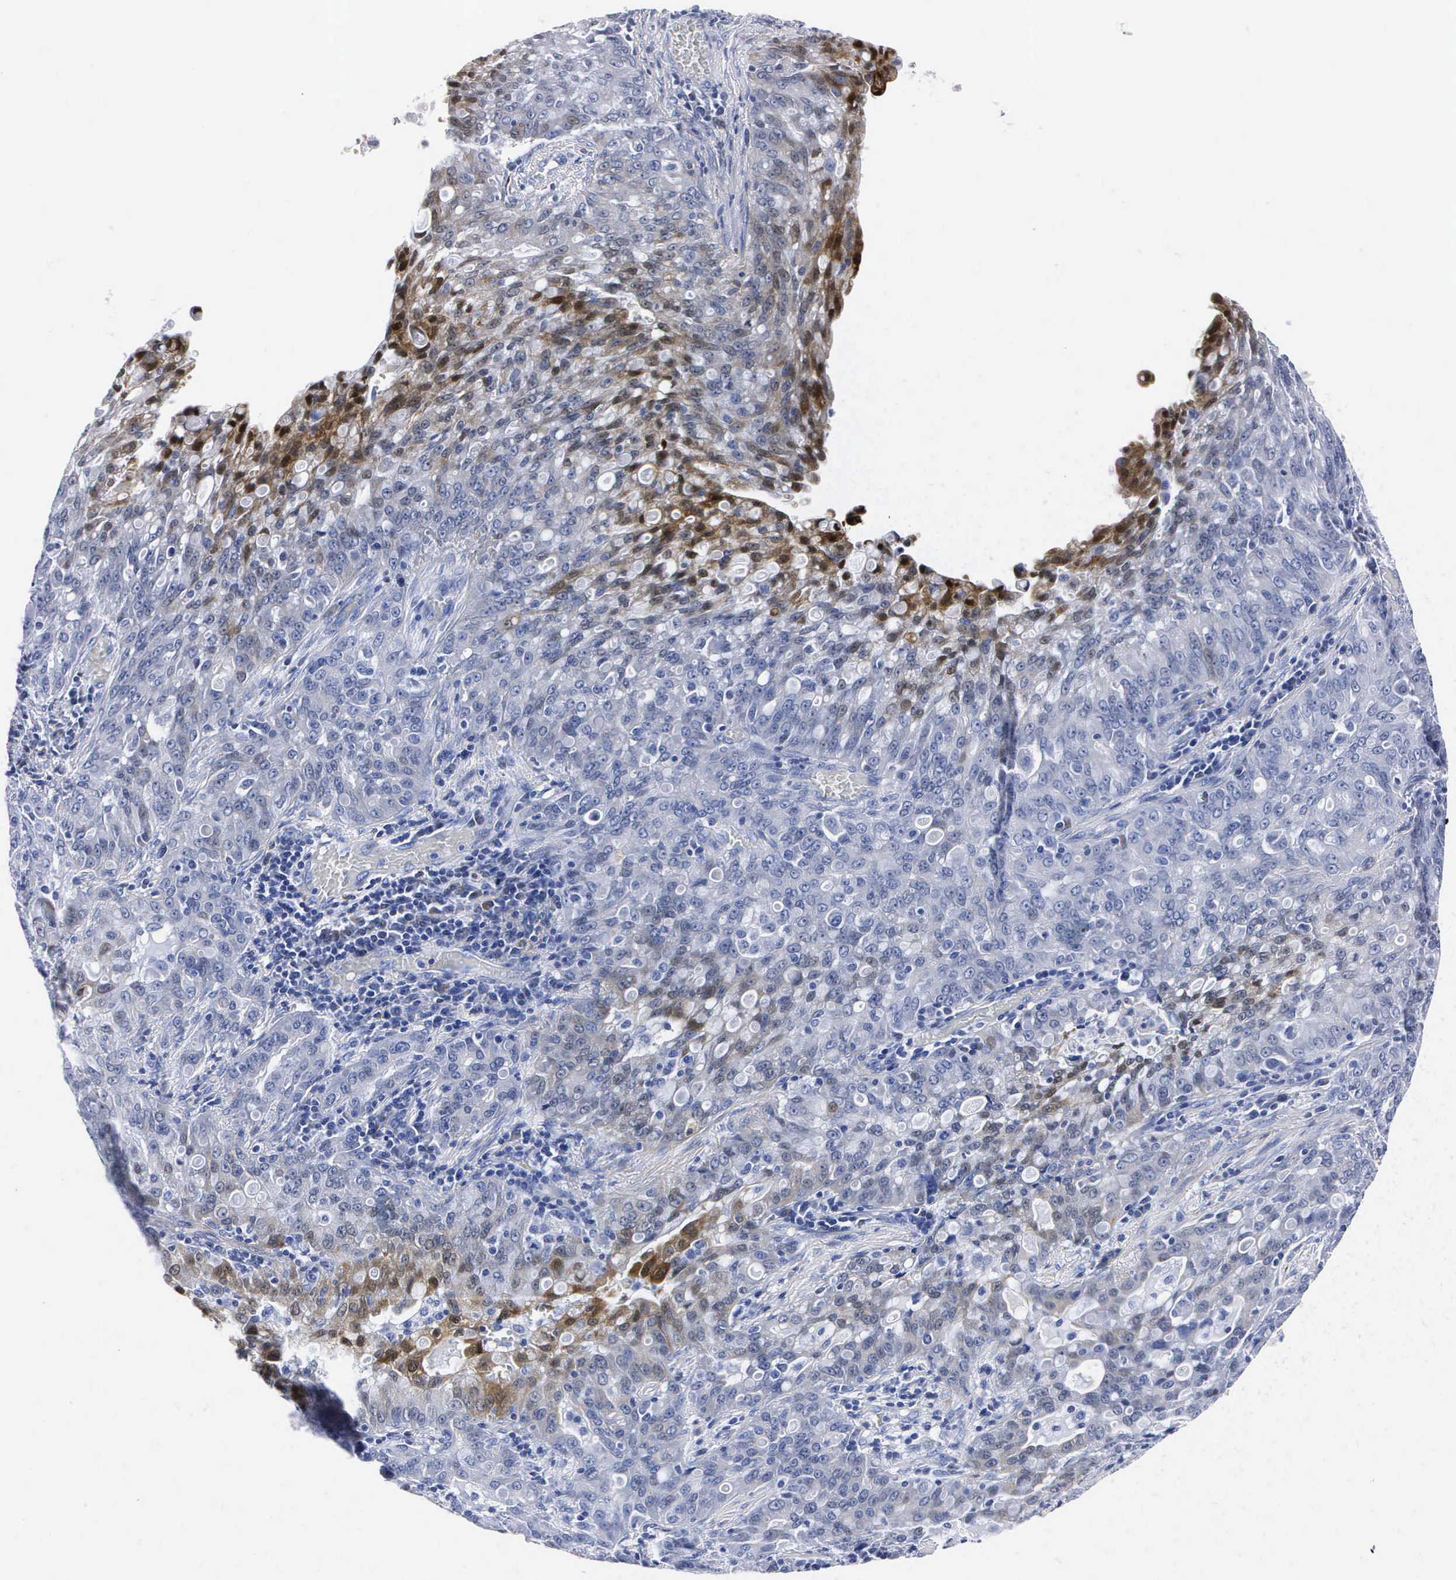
{"staining": {"intensity": "moderate", "quantity": "<25%", "location": "cytoplasmic/membranous,nuclear"}, "tissue": "lung cancer", "cell_type": "Tumor cells", "image_type": "cancer", "snomed": [{"axis": "morphology", "description": "Adenocarcinoma, NOS"}, {"axis": "topography", "description": "Lung"}], "caption": "Immunohistochemical staining of human lung adenocarcinoma exhibits moderate cytoplasmic/membranous and nuclear protein staining in approximately <25% of tumor cells.", "gene": "ENO2", "patient": {"sex": "female", "age": 44}}